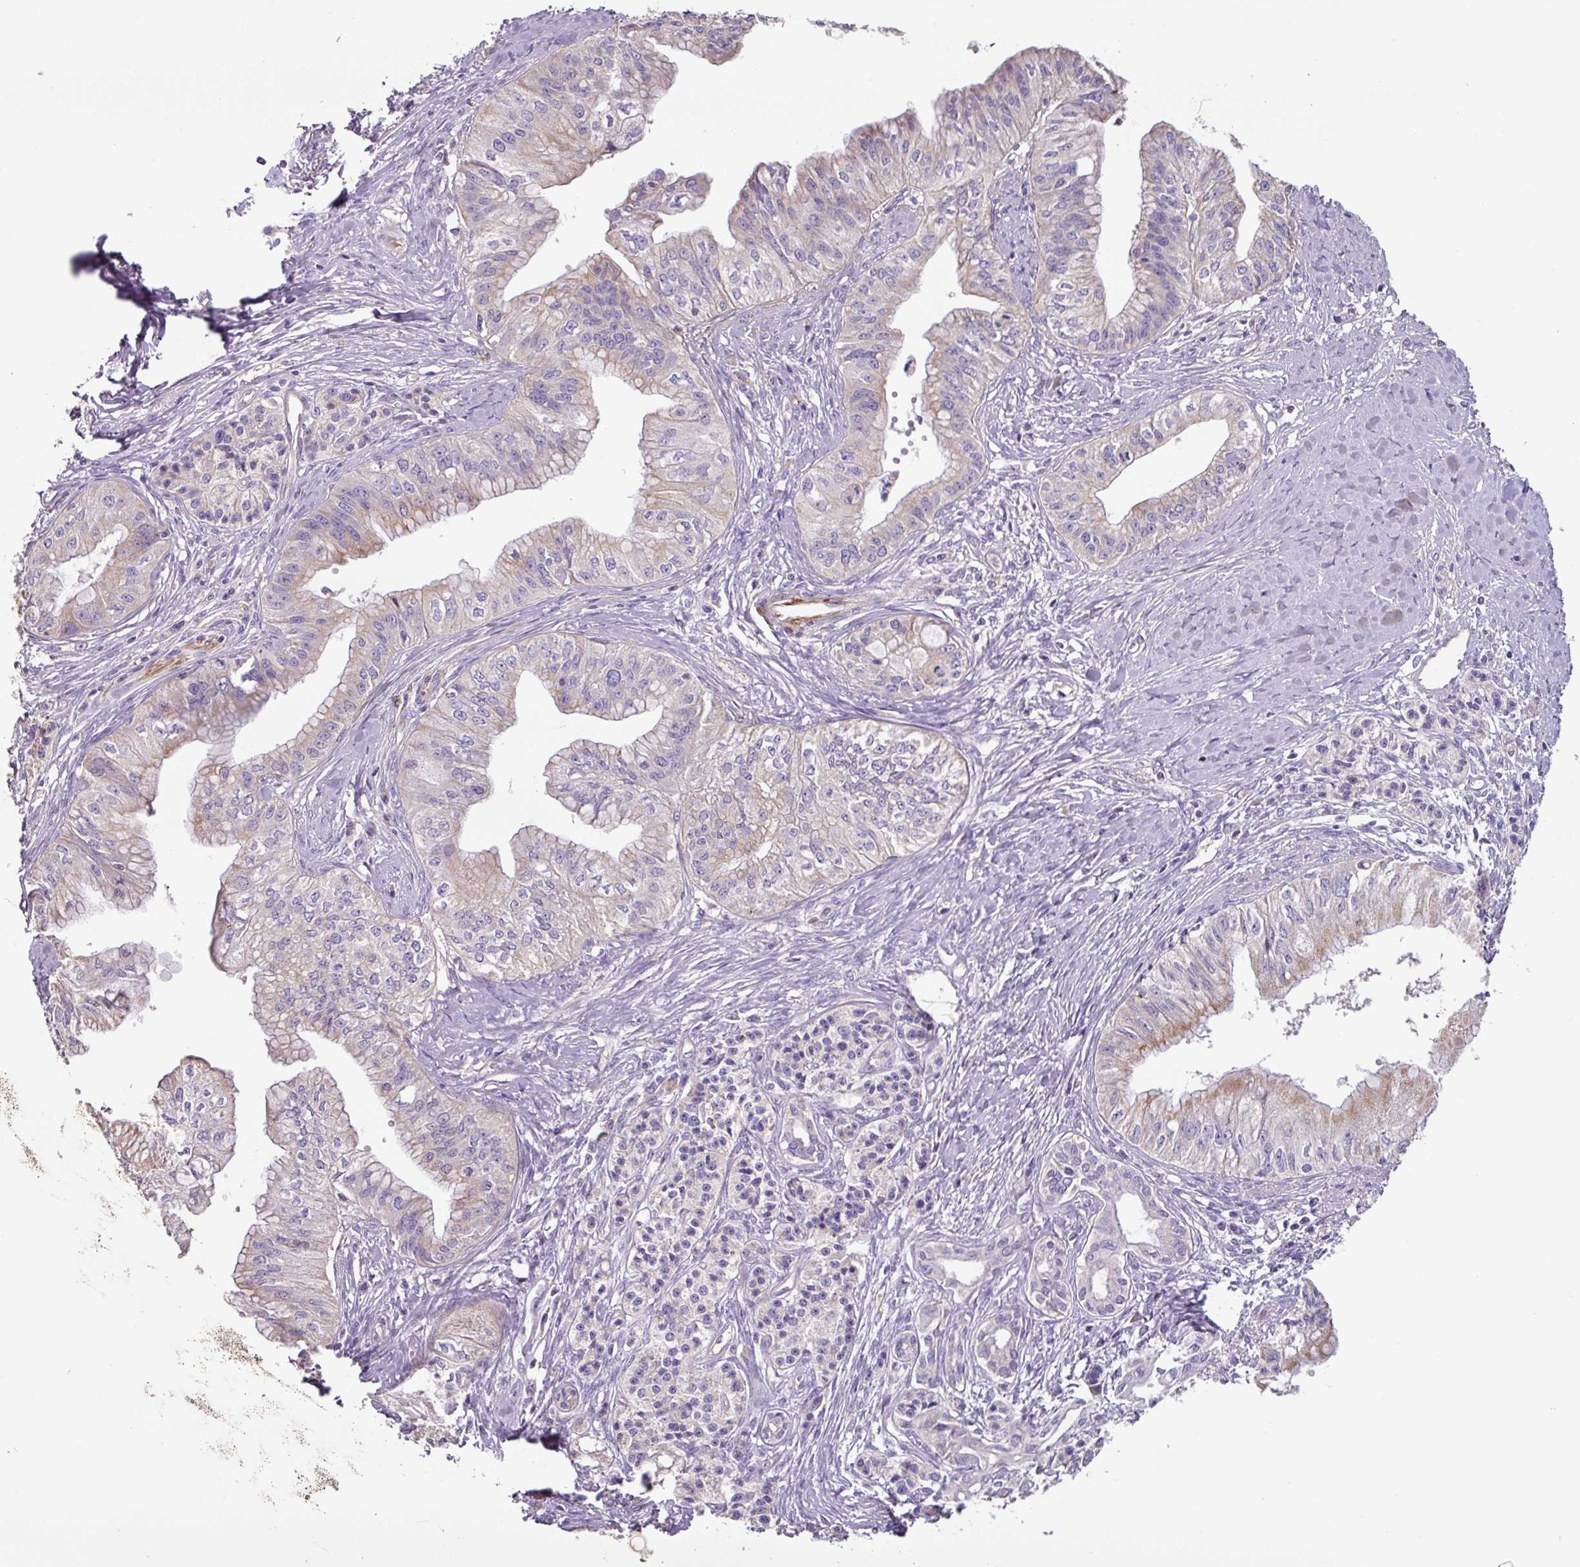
{"staining": {"intensity": "weak", "quantity": "25%-75%", "location": "cytoplasmic/membranous"}, "tissue": "pancreatic cancer", "cell_type": "Tumor cells", "image_type": "cancer", "snomed": [{"axis": "morphology", "description": "Adenocarcinoma, NOS"}, {"axis": "topography", "description": "Pancreas"}], "caption": "A histopathology image of human pancreatic adenocarcinoma stained for a protein displays weak cytoplasmic/membranous brown staining in tumor cells.", "gene": "MRRF", "patient": {"sex": "male", "age": 71}}